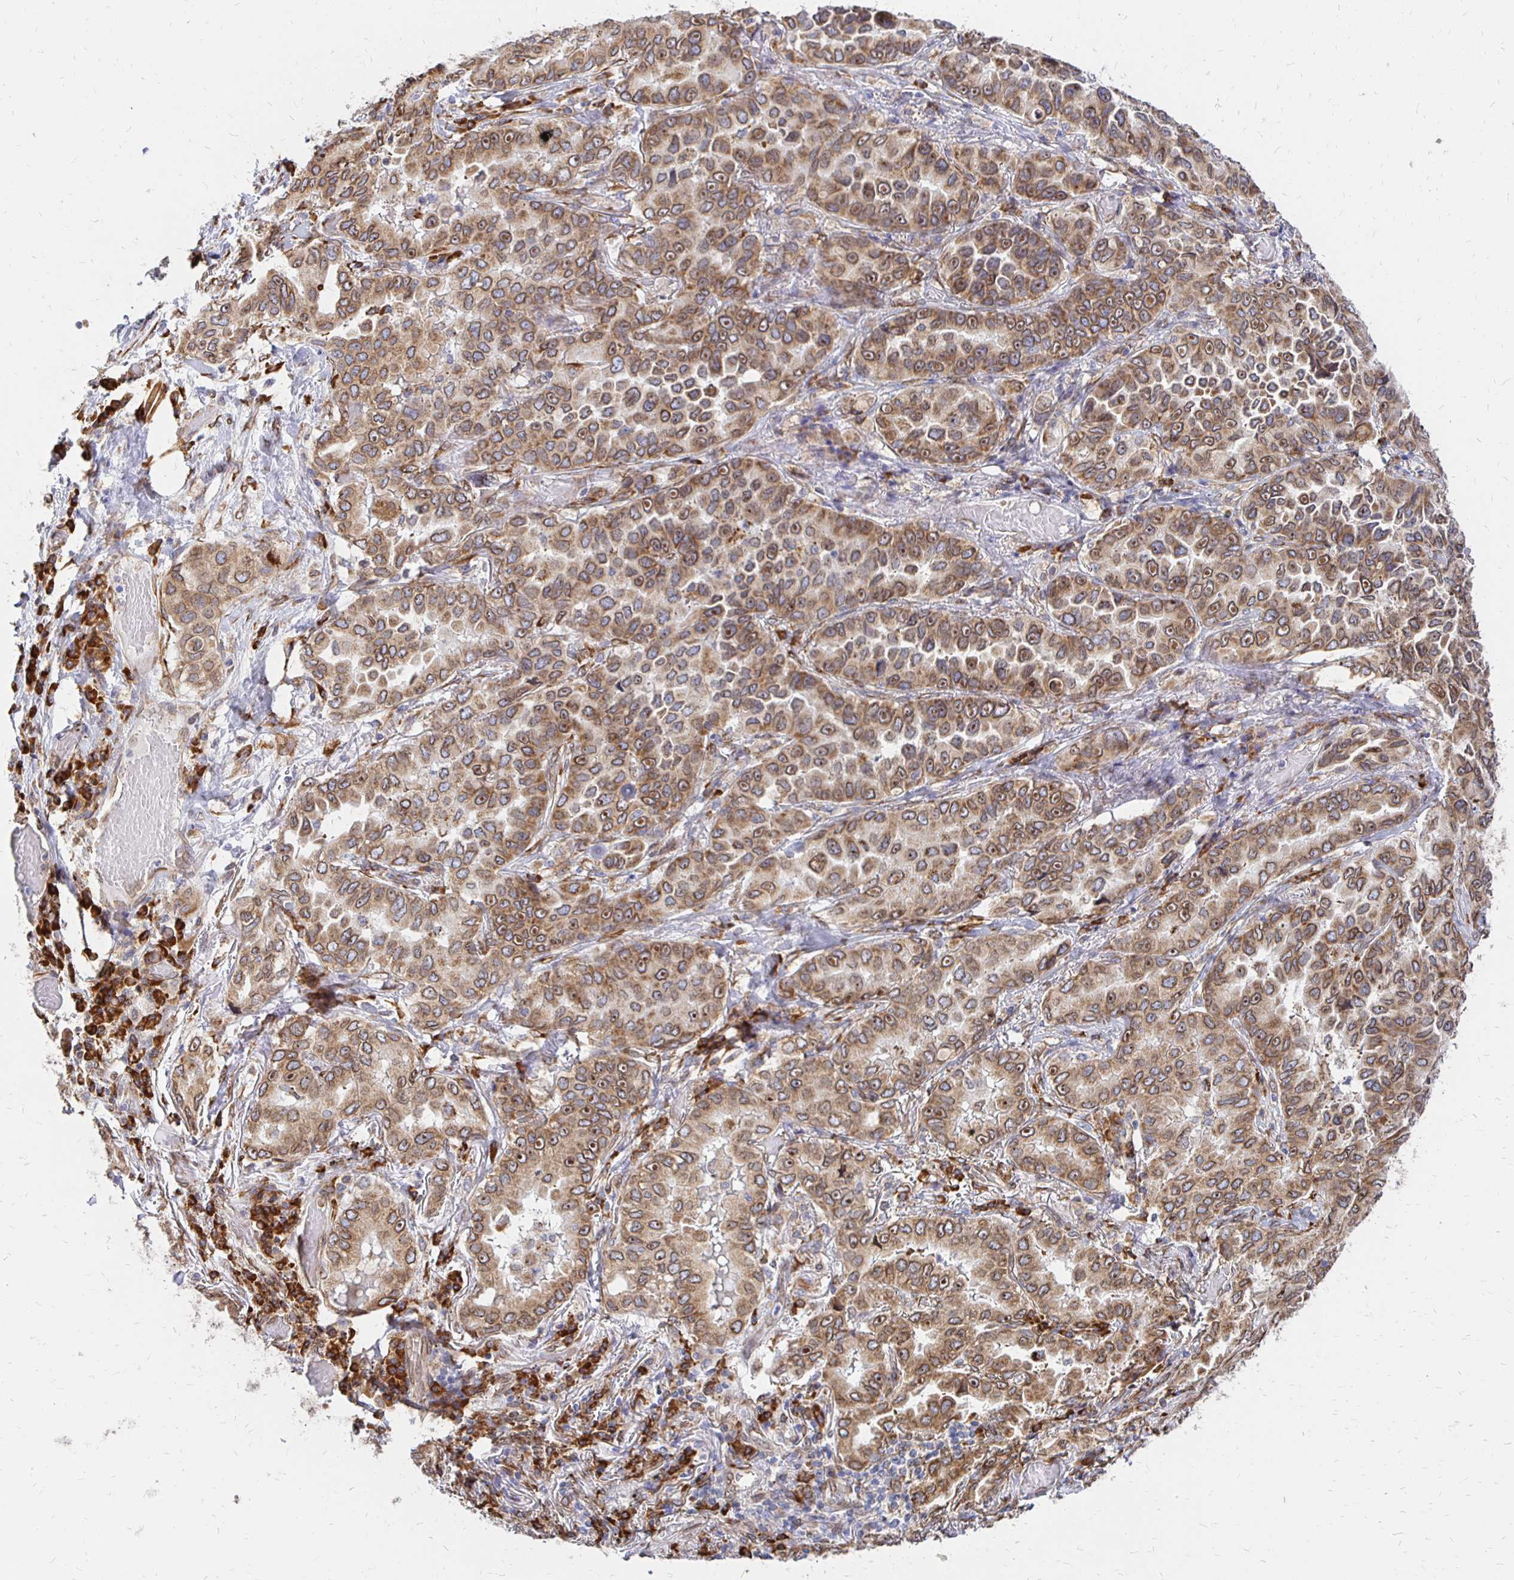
{"staining": {"intensity": "moderate", "quantity": ">75%", "location": "cytoplasmic/membranous,nuclear"}, "tissue": "lung cancer", "cell_type": "Tumor cells", "image_type": "cancer", "snomed": [{"axis": "morphology", "description": "Aneuploidy"}, {"axis": "morphology", "description": "Adenocarcinoma, NOS"}, {"axis": "morphology", "description": "Adenocarcinoma, metastatic, NOS"}, {"axis": "topography", "description": "Lymph node"}, {"axis": "topography", "description": "Lung"}], "caption": "DAB (3,3'-diaminobenzidine) immunohistochemical staining of human metastatic adenocarcinoma (lung) displays moderate cytoplasmic/membranous and nuclear protein staining in about >75% of tumor cells.", "gene": "PELI3", "patient": {"sex": "female", "age": 48}}